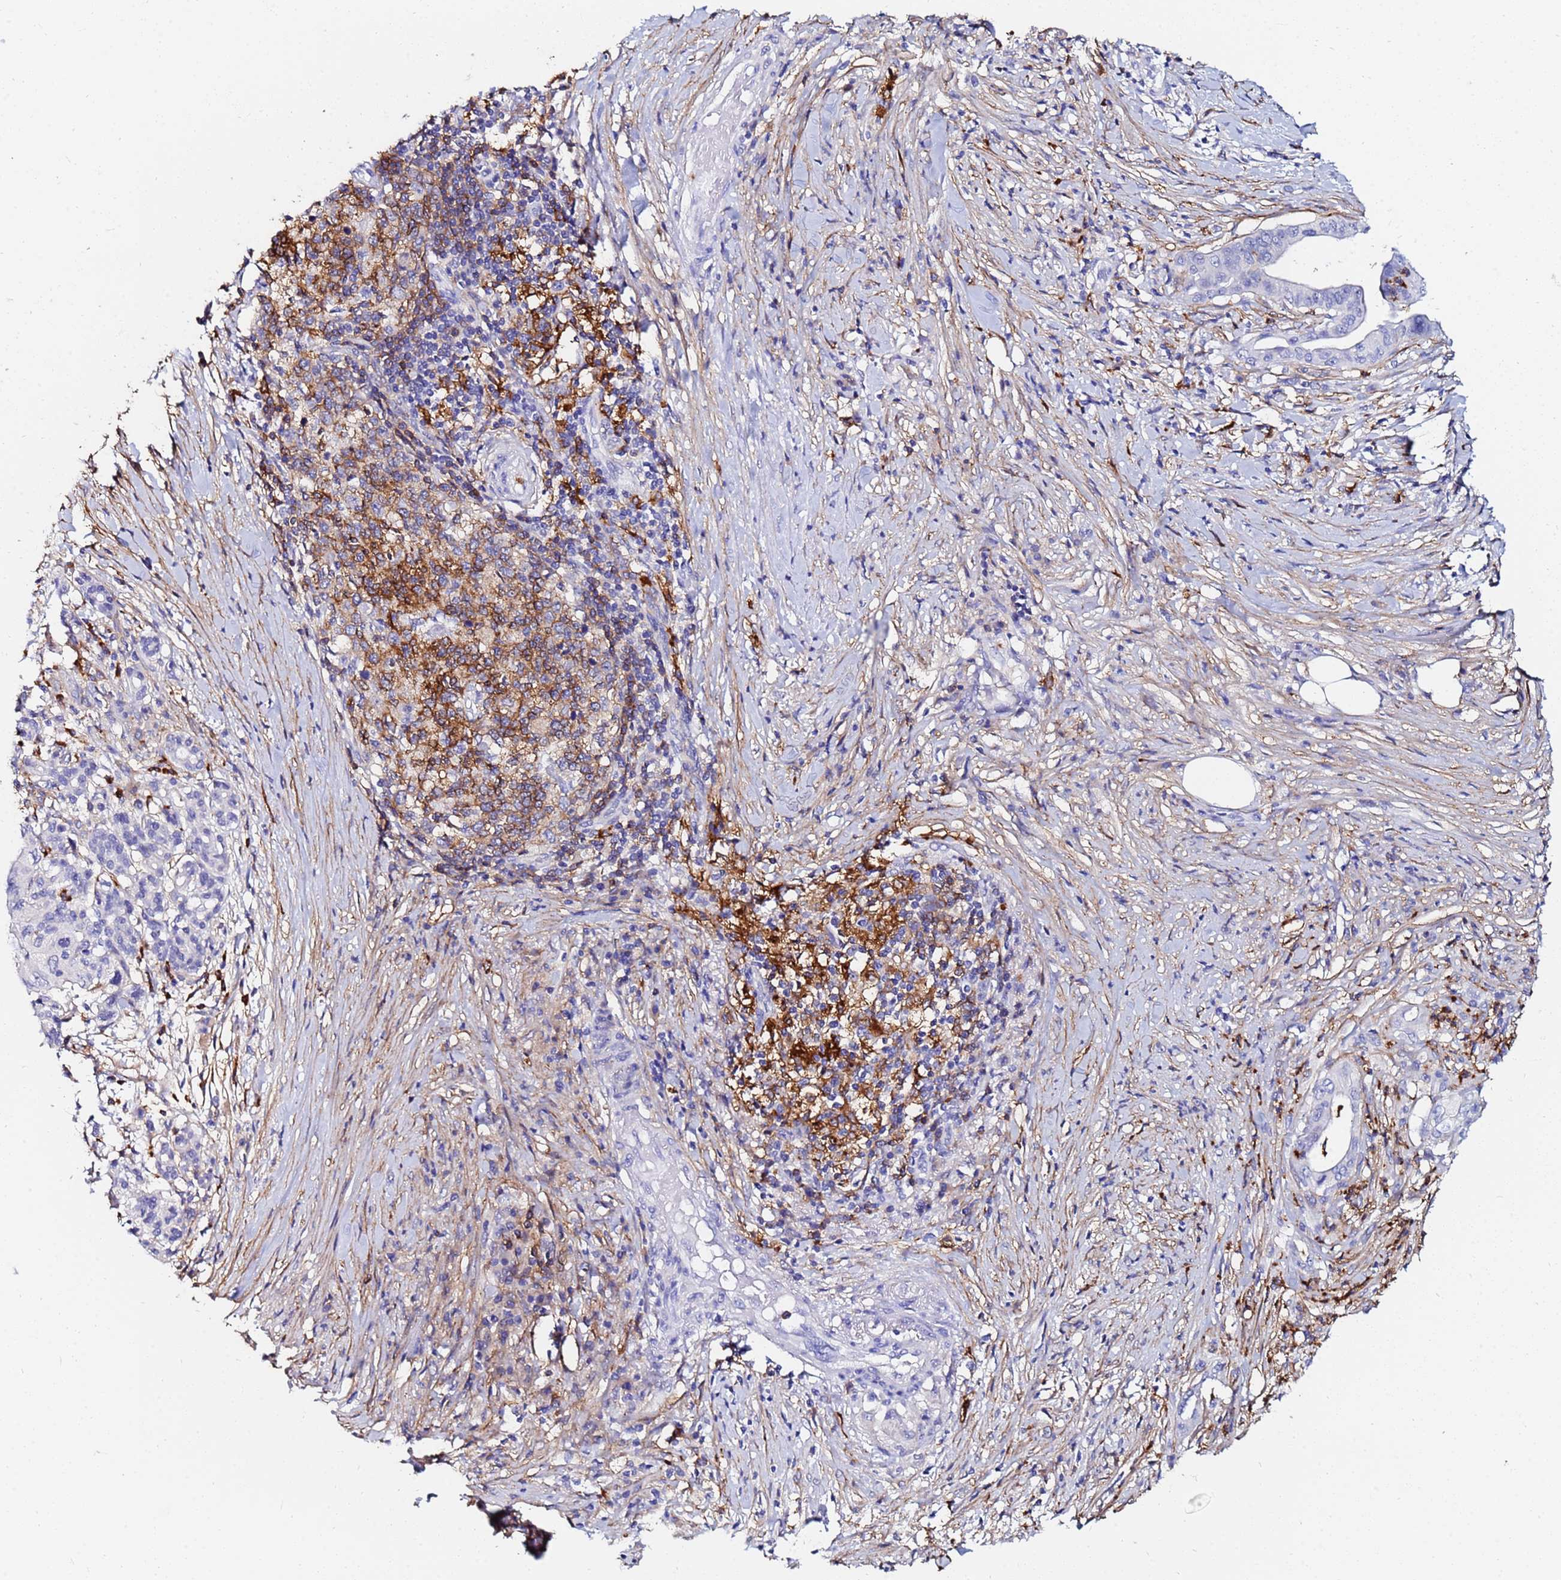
{"staining": {"intensity": "negative", "quantity": "none", "location": "none"}, "tissue": "pancreatic cancer", "cell_type": "Tumor cells", "image_type": "cancer", "snomed": [{"axis": "morphology", "description": "Adenocarcinoma, NOS"}, {"axis": "topography", "description": "Pancreas"}], "caption": "Immunohistochemistry histopathology image of human pancreatic adenocarcinoma stained for a protein (brown), which exhibits no staining in tumor cells. (Immunohistochemistry (ihc), brightfield microscopy, high magnification).", "gene": "BASP1", "patient": {"sex": "male", "age": 58}}